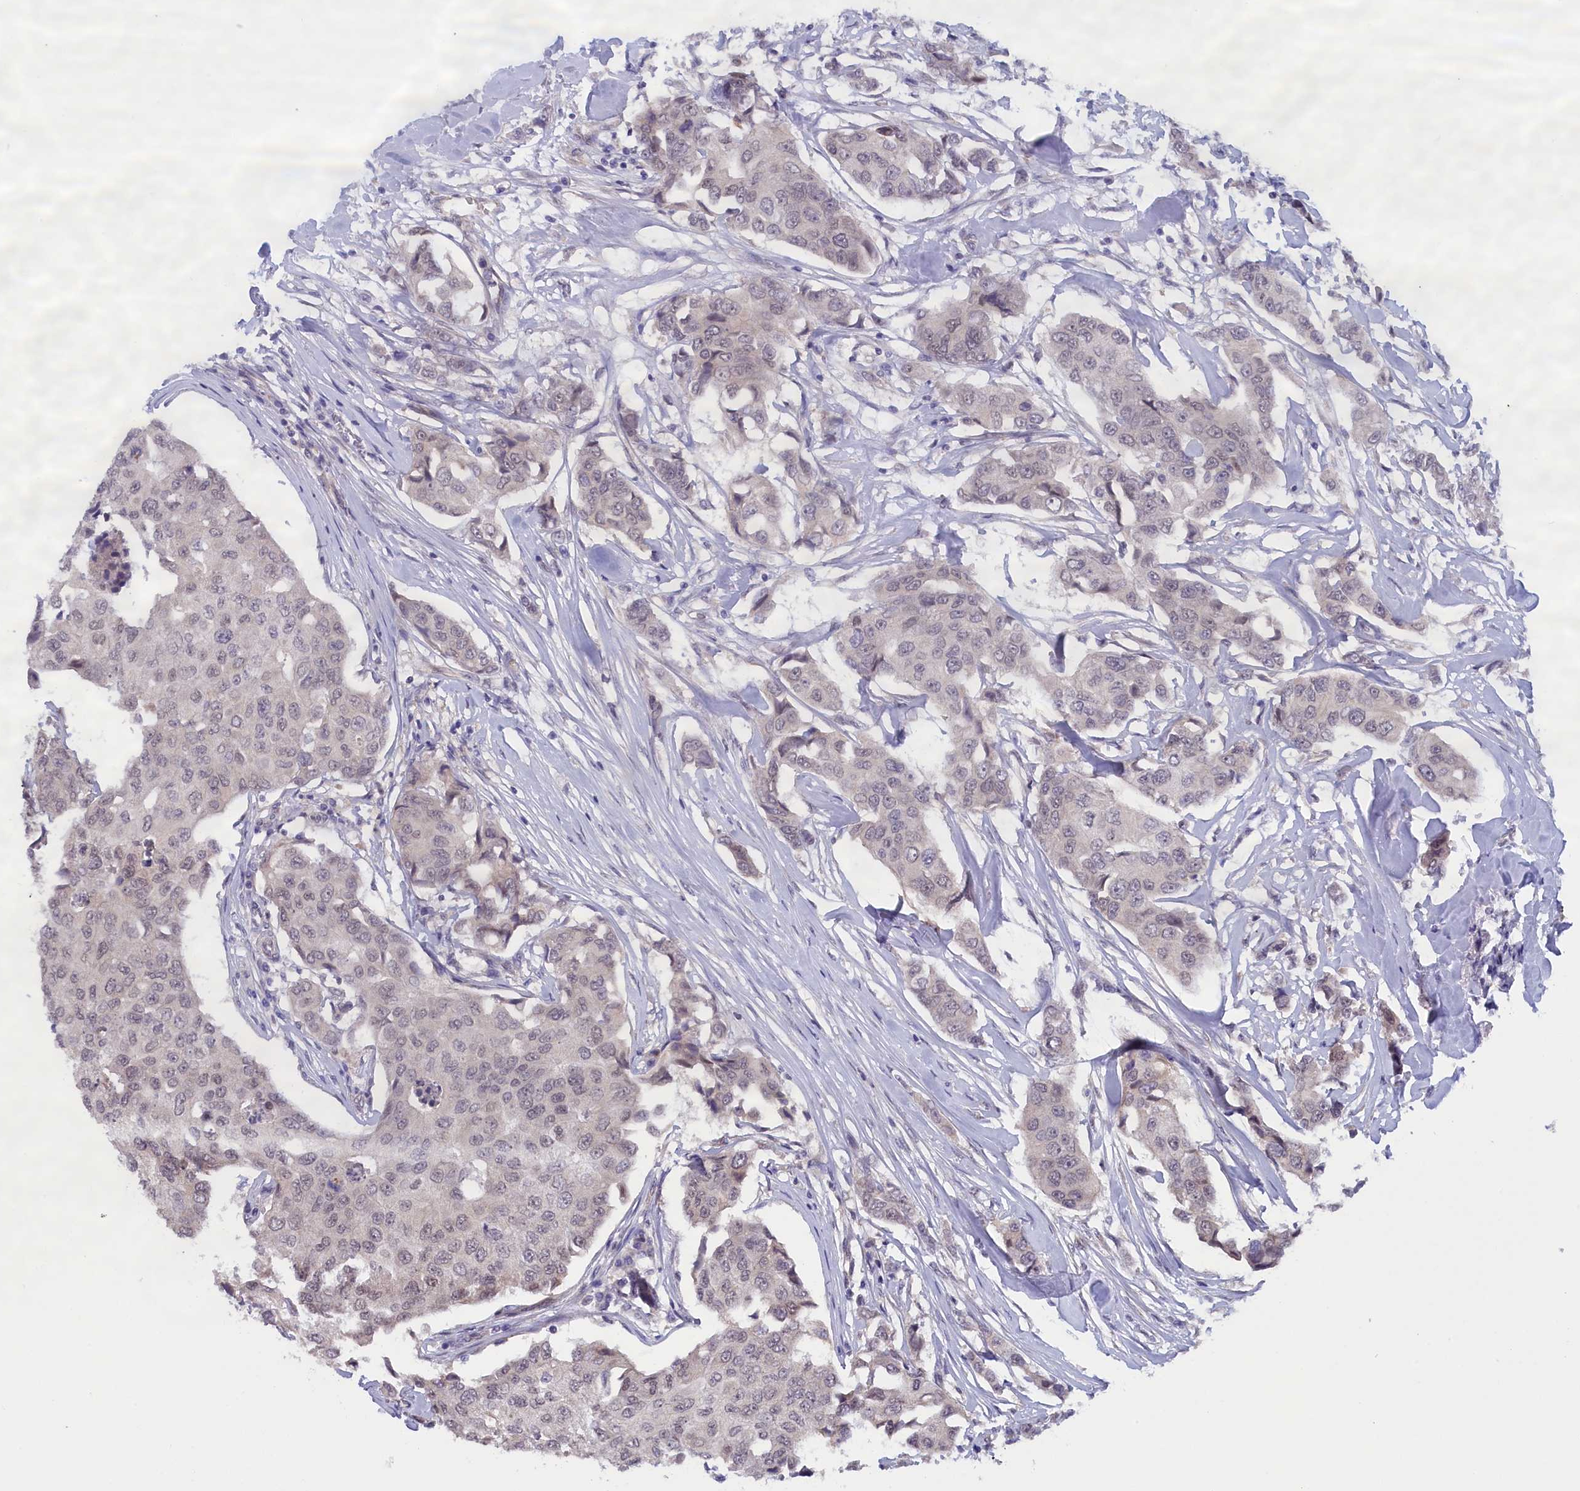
{"staining": {"intensity": "weak", "quantity": "<25%", "location": "nuclear"}, "tissue": "breast cancer", "cell_type": "Tumor cells", "image_type": "cancer", "snomed": [{"axis": "morphology", "description": "Duct carcinoma"}, {"axis": "topography", "description": "Breast"}], "caption": "DAB immunohistochemical staining of human breast cancer demonstrates no significant positivity in tumor cells. (IHC, brightfield microscopy, high magnification).", "gene": "IGFALS", "patient": {"sex": "female", "age": 80}}